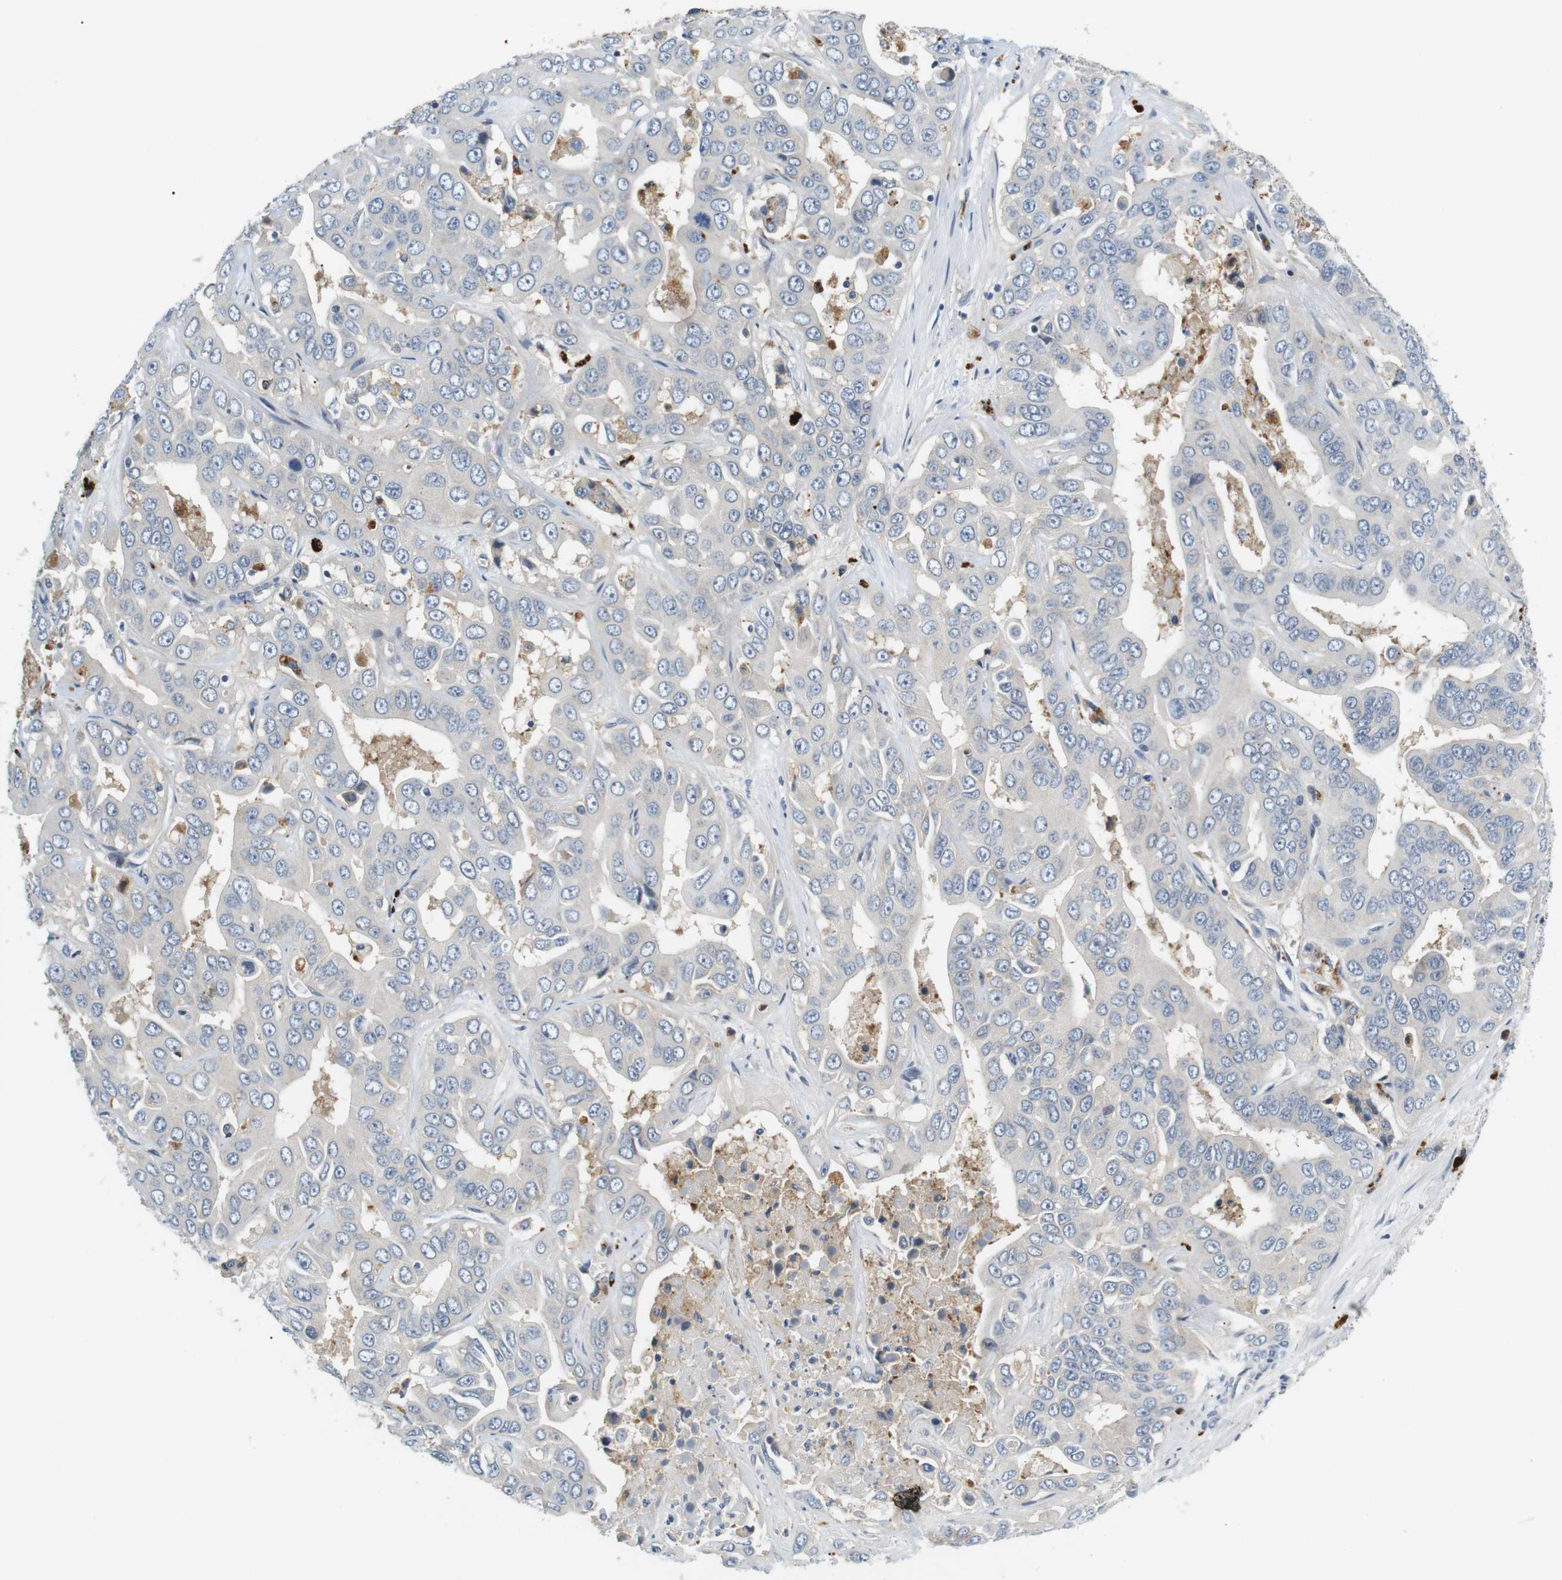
{"staining": {"intensity": "negative", "quantity": "none", "location": "none"}, "tissue": "liver cancer", "cell_type": "Tumor cells", "image_type": "cancer", "snomed": [{"axis": "morphology", "description": "Cholangiocarcinoma"}, {"axis": "topography", "description": "Liver"}], "caption": "This micrograph is of liver cancer (cholangiocarcinoma) stained with immunohistochemistry (IHC) to label a protein in brown with the nuclei are counter-stained blue. There is no expression in tumor cells. Nuclei are stained in blue.", "gene": "SLC30A1", "patient": {"sex": "female", "age": 52}}